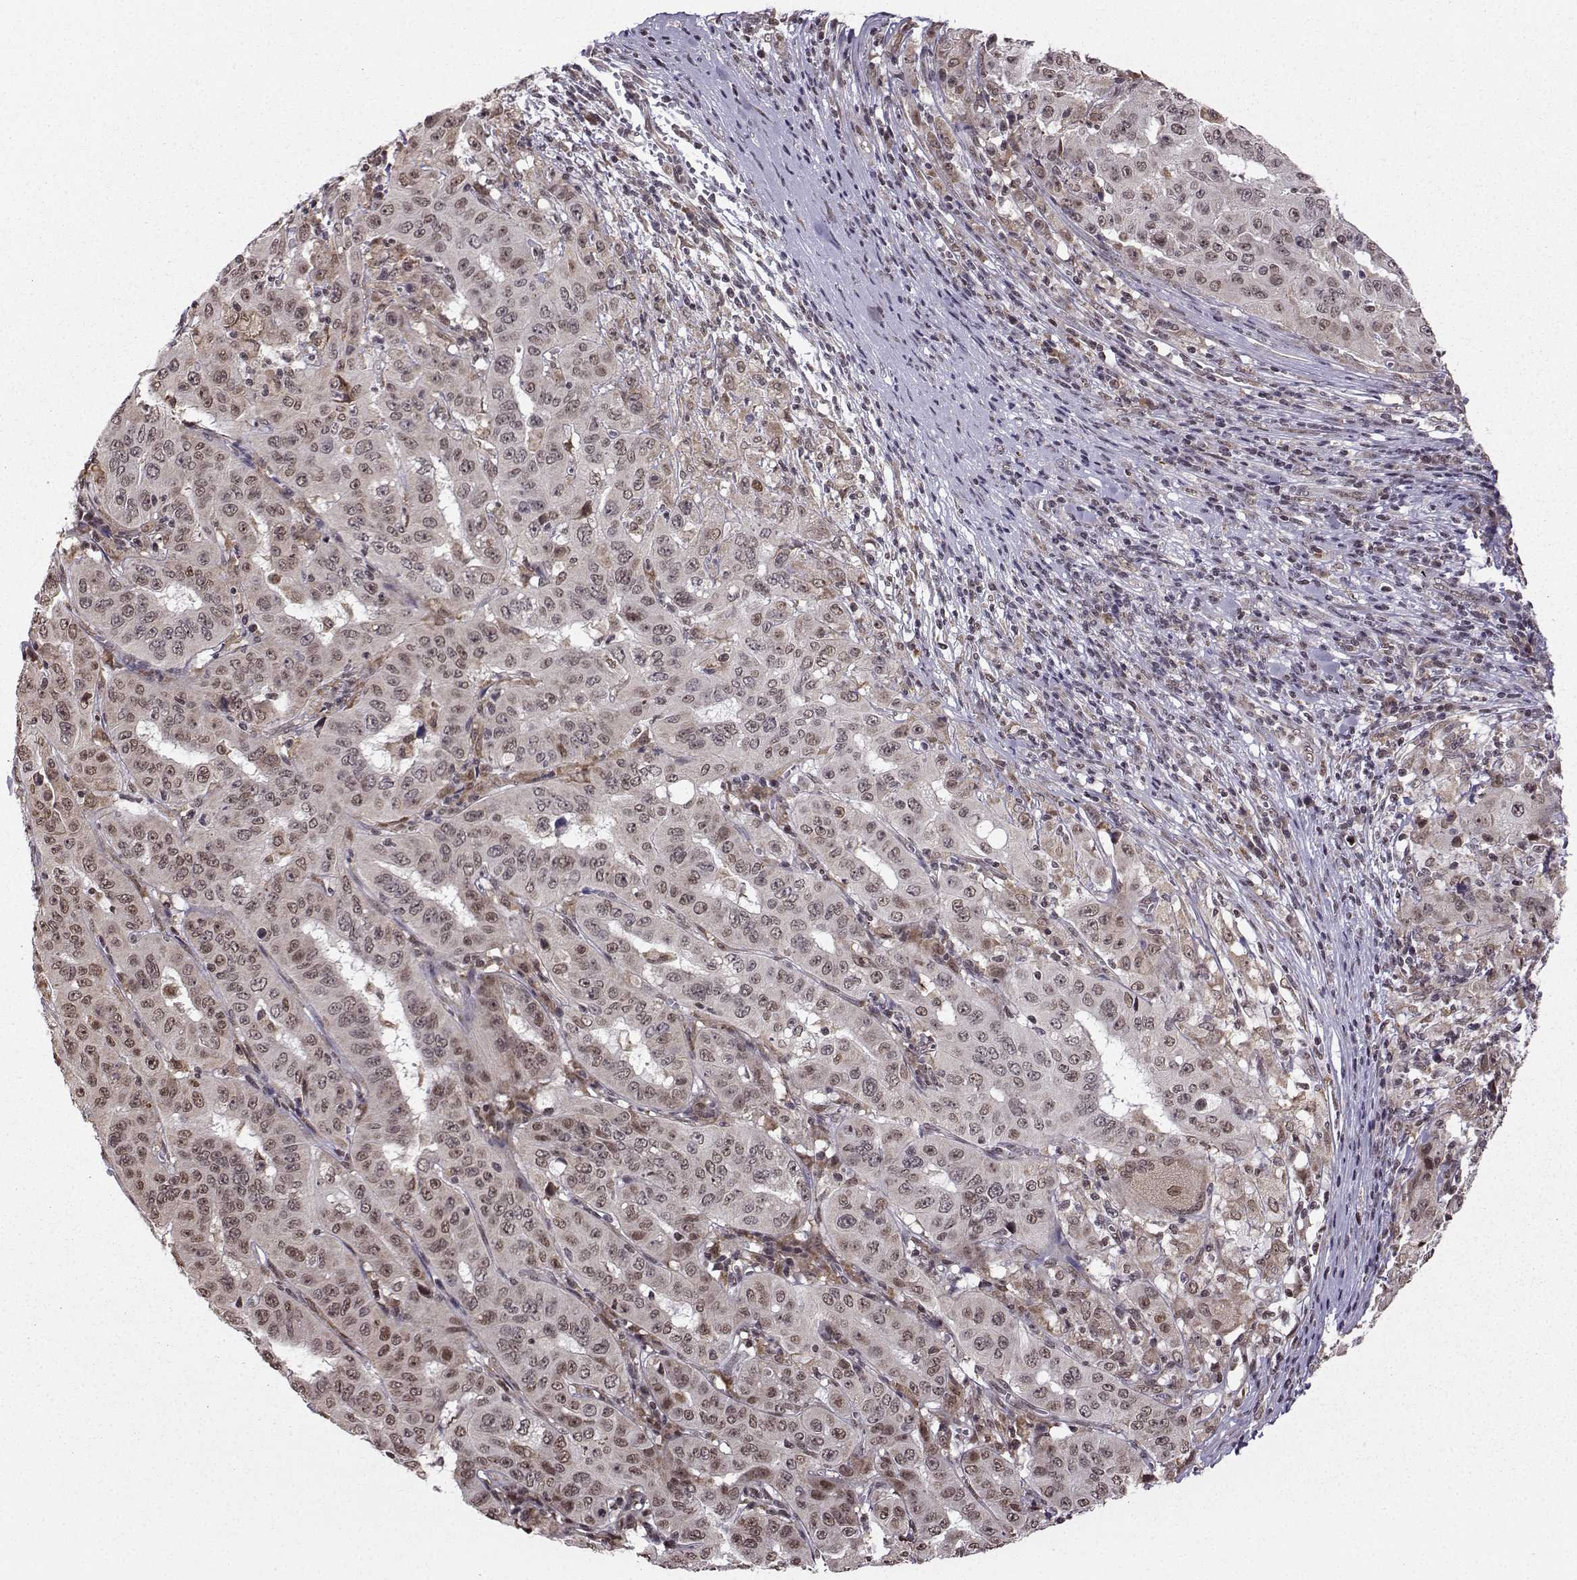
{"staining": {"intensity": "weak", "quantity": "25%-75%", "location": "cytoplasmic/membranous,nuclear"}, "tissue": "pancreatic cancer", "cell_type": "Tumor cells", "image_type": "cancer", "snomed": [{"axis": "morphology", "description": "Adenocarcinoma, NOS"}, {"axis": "topography", "description": "Pancreas"}], "caption": "The micrograph demonstrates staining of pancreatic cancer, revealing weak cytoplasmic/membranous and nuclear protein positivity (brown color) within tumor cells.", "gene": "EZH1", "patient": {"sex": "male", "age": 63}}